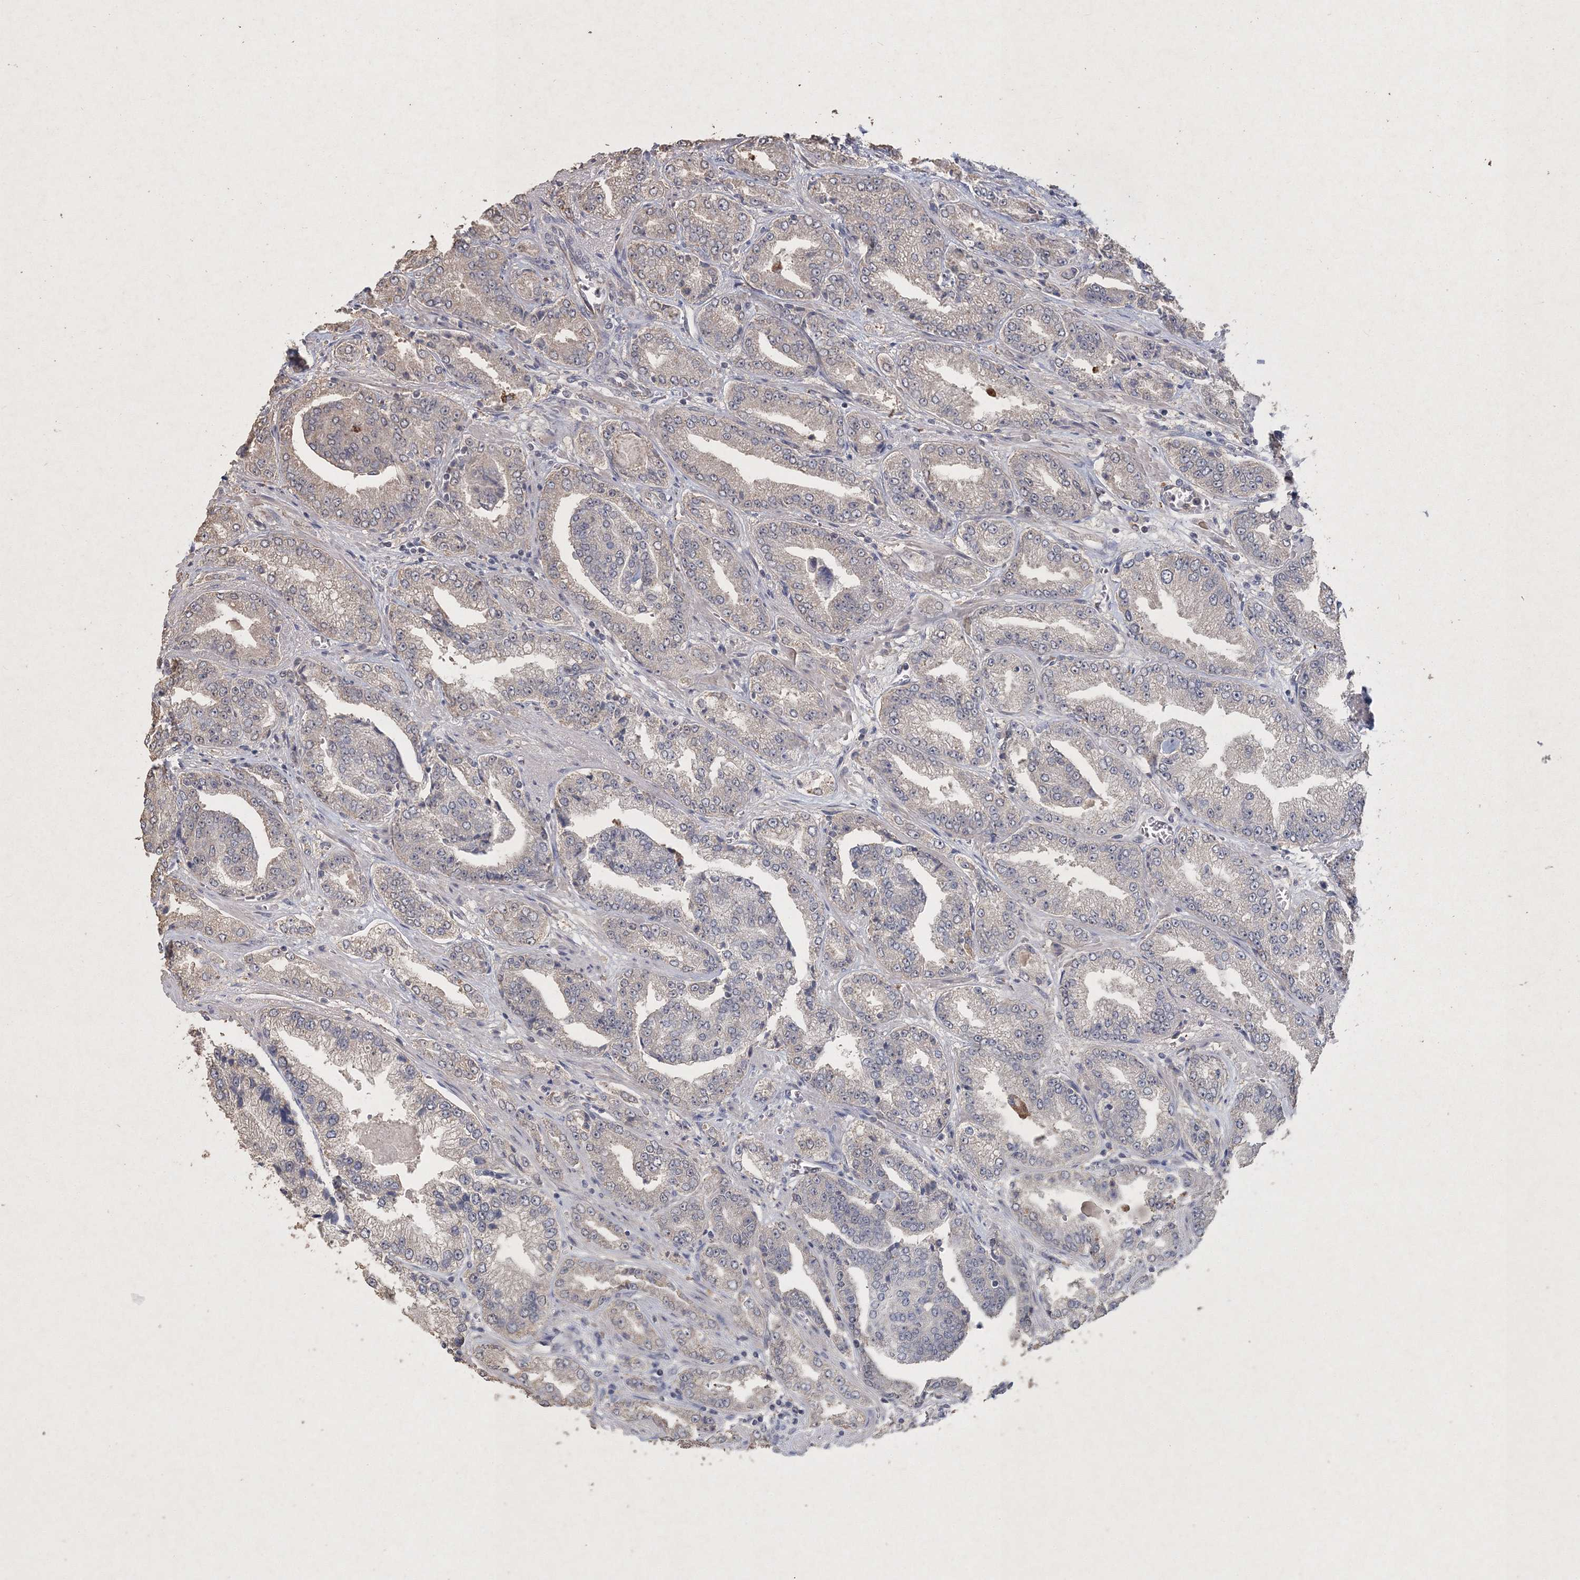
{"staining": {"intensity": "negative", "quantity": "none", "location": "none"}, "tissue": "prostate cancer", "cell_type": "Tumor cells", "image_type": "cancer", "snomed": [{"axis": "morphology", "description": "Adenocarcinoma, High grade"}, {"axis": "topography", "description": "Prostate"}], "caption": "Human high-grade adenocarcinoma (prostate) stained for a protein using immunohistochemistry (IHC) shows no expression in tumor cells.", "gene": "UIMC1", "patient": {"sex": "male", "age": 71}}